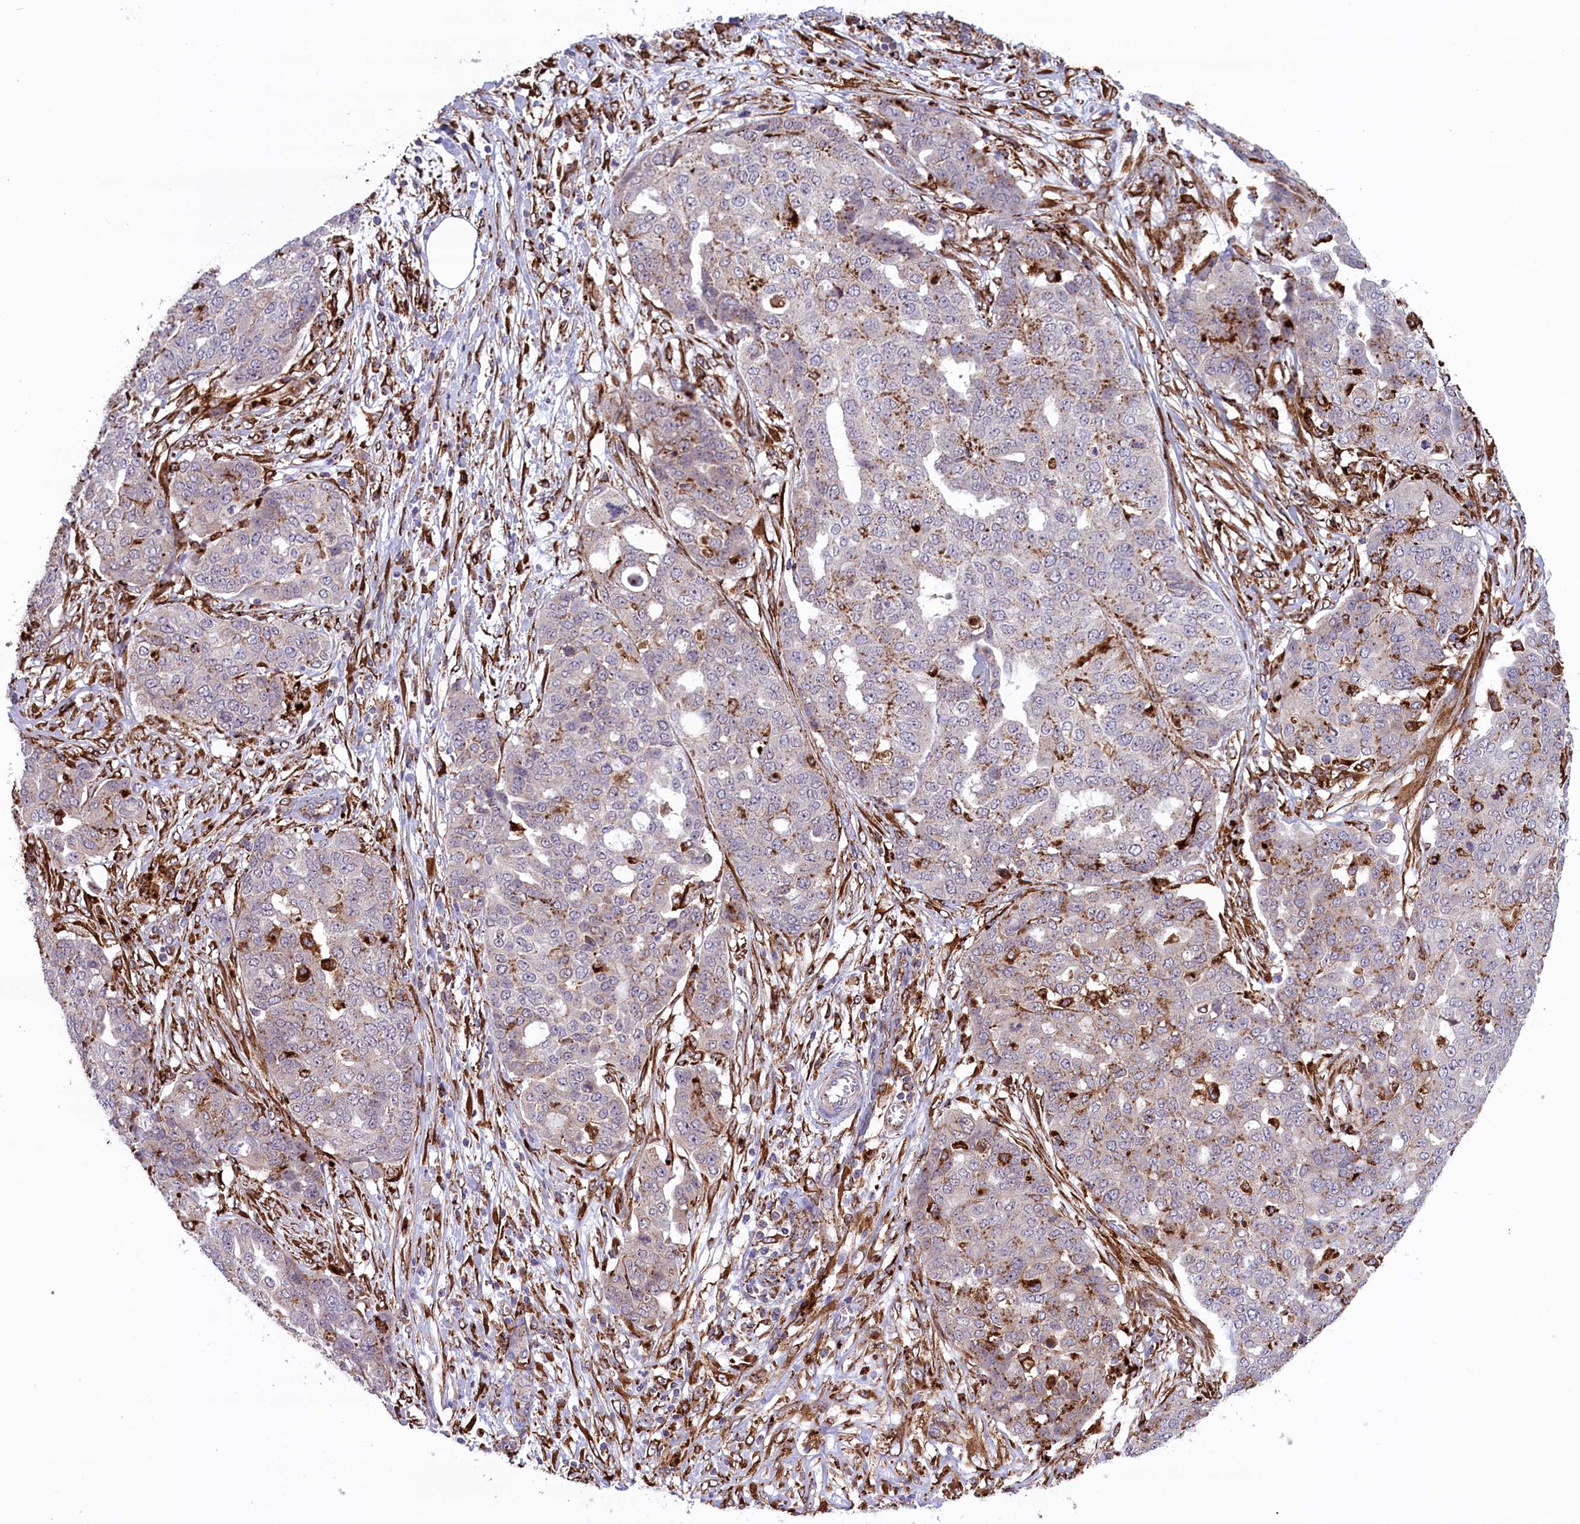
{"staining": {"intensity": "negative", "quantity": "none", "location": "none"}, "tissue": "ovarian cancer", "cell_type": "Tumor cells", "image_type": "cancer", "snomed": [{"axis": "morphology", "description": "Cystadenocarcinoma, serous, NOS"}, {"axis": "topography", "description": "Soft tissue"}, {"axis": "topography", "description": "Ovary"}], "caption": "Immunohistochemical staining of serous cystadenocarcinoma (ovarian) exhibits no significant staining in tumor cells.", "gene": "MAN2B1", "patient": {"sex": "female", "age": 57}}